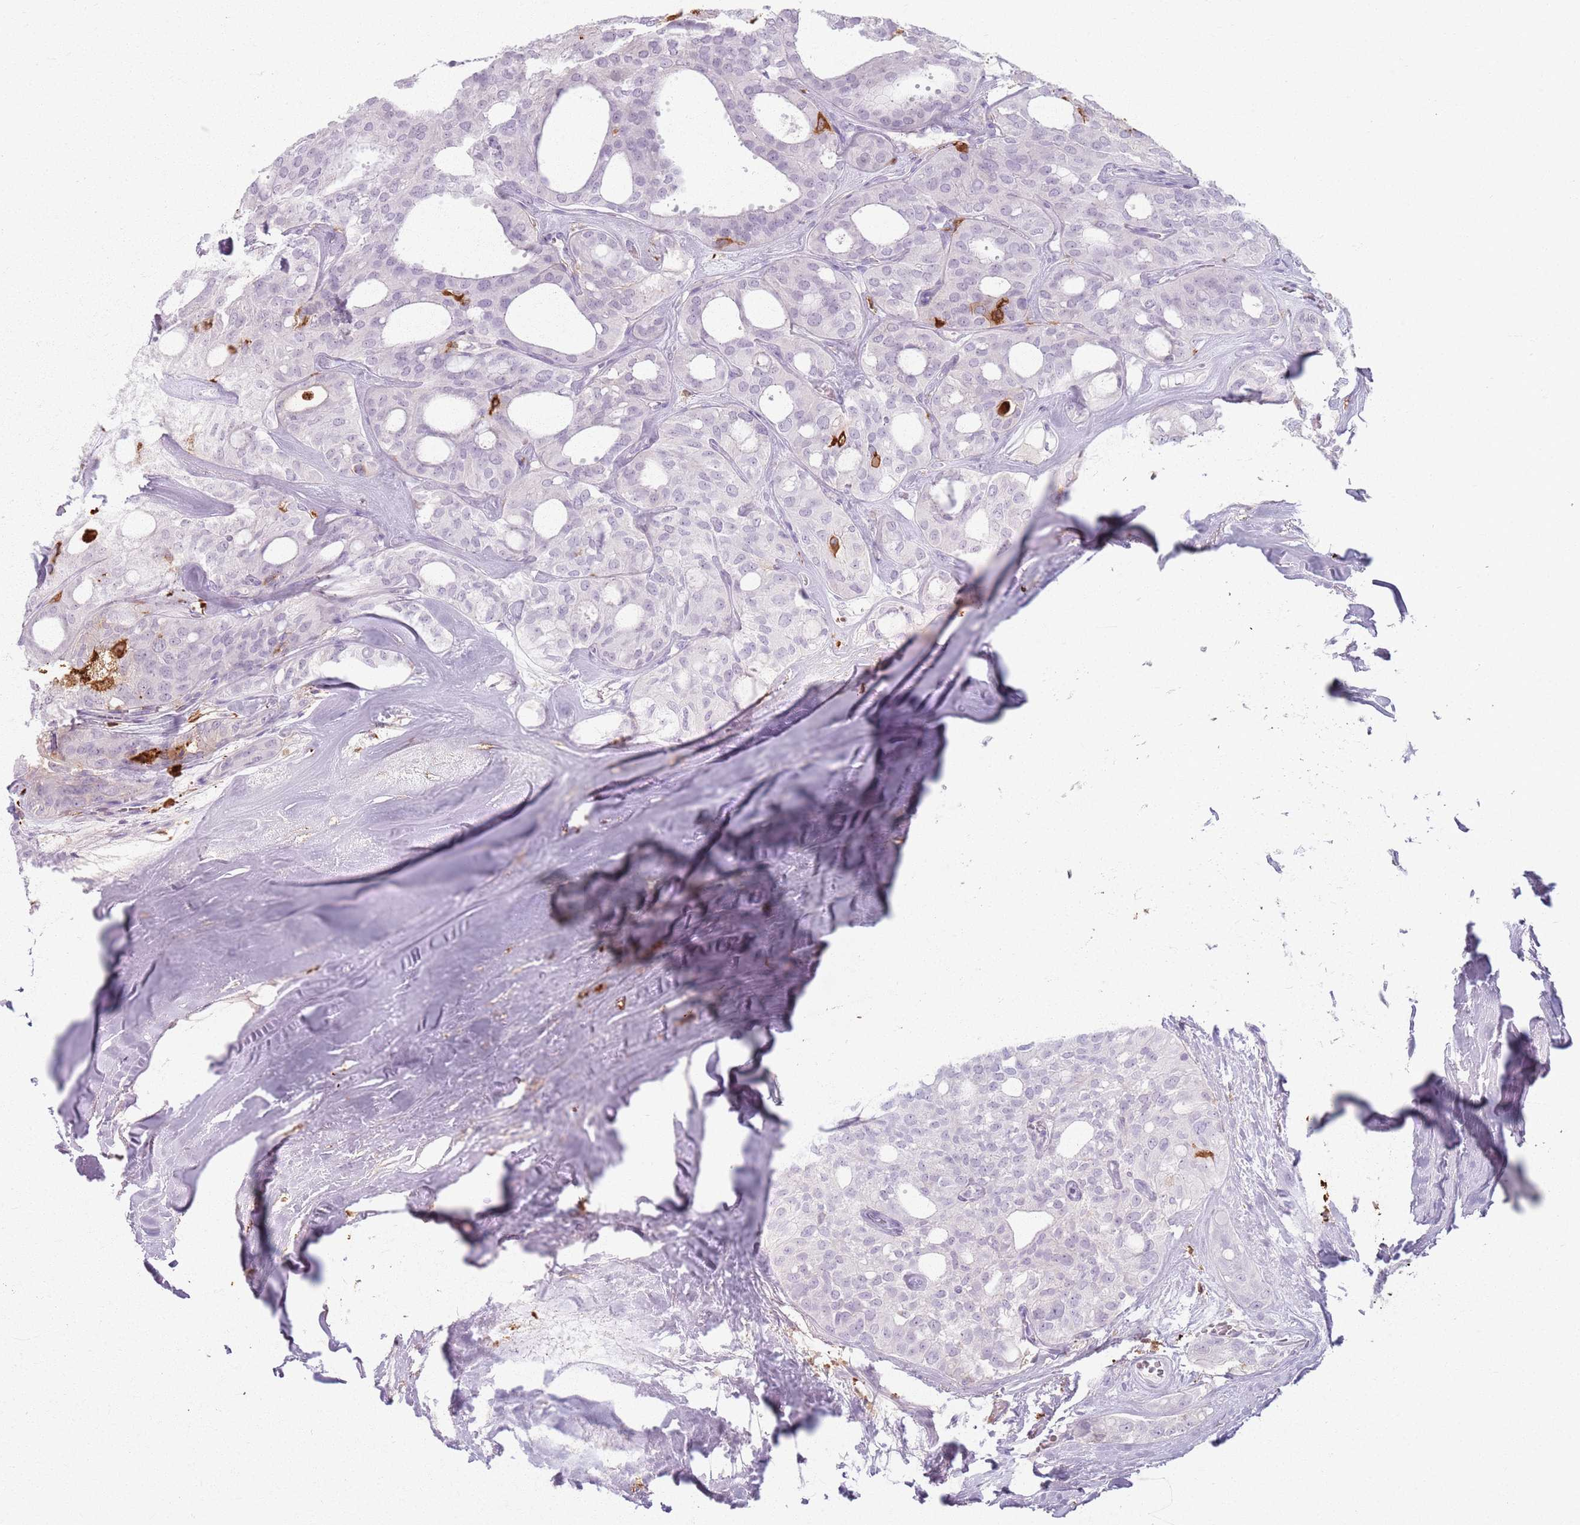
{"staining": {"intensity": "negative", "quantity": "none", "location": "none"}, "tissue": "thyroid cancer", "cell_type": "Tumor cells", "image_type": "cancer", "snomed": [{"axis": "morphology", "description": "Follicular adenoma carcinoma, NOS"}, {"axis": "topography", "description": "Thyroid gland"}], "caption": "Tumor cells are negative for brown protein staining in thyroid follicular adenoma carcinoma.", "gene": "GDPGP1", "patient": {"sex": "male", "age": 75}}